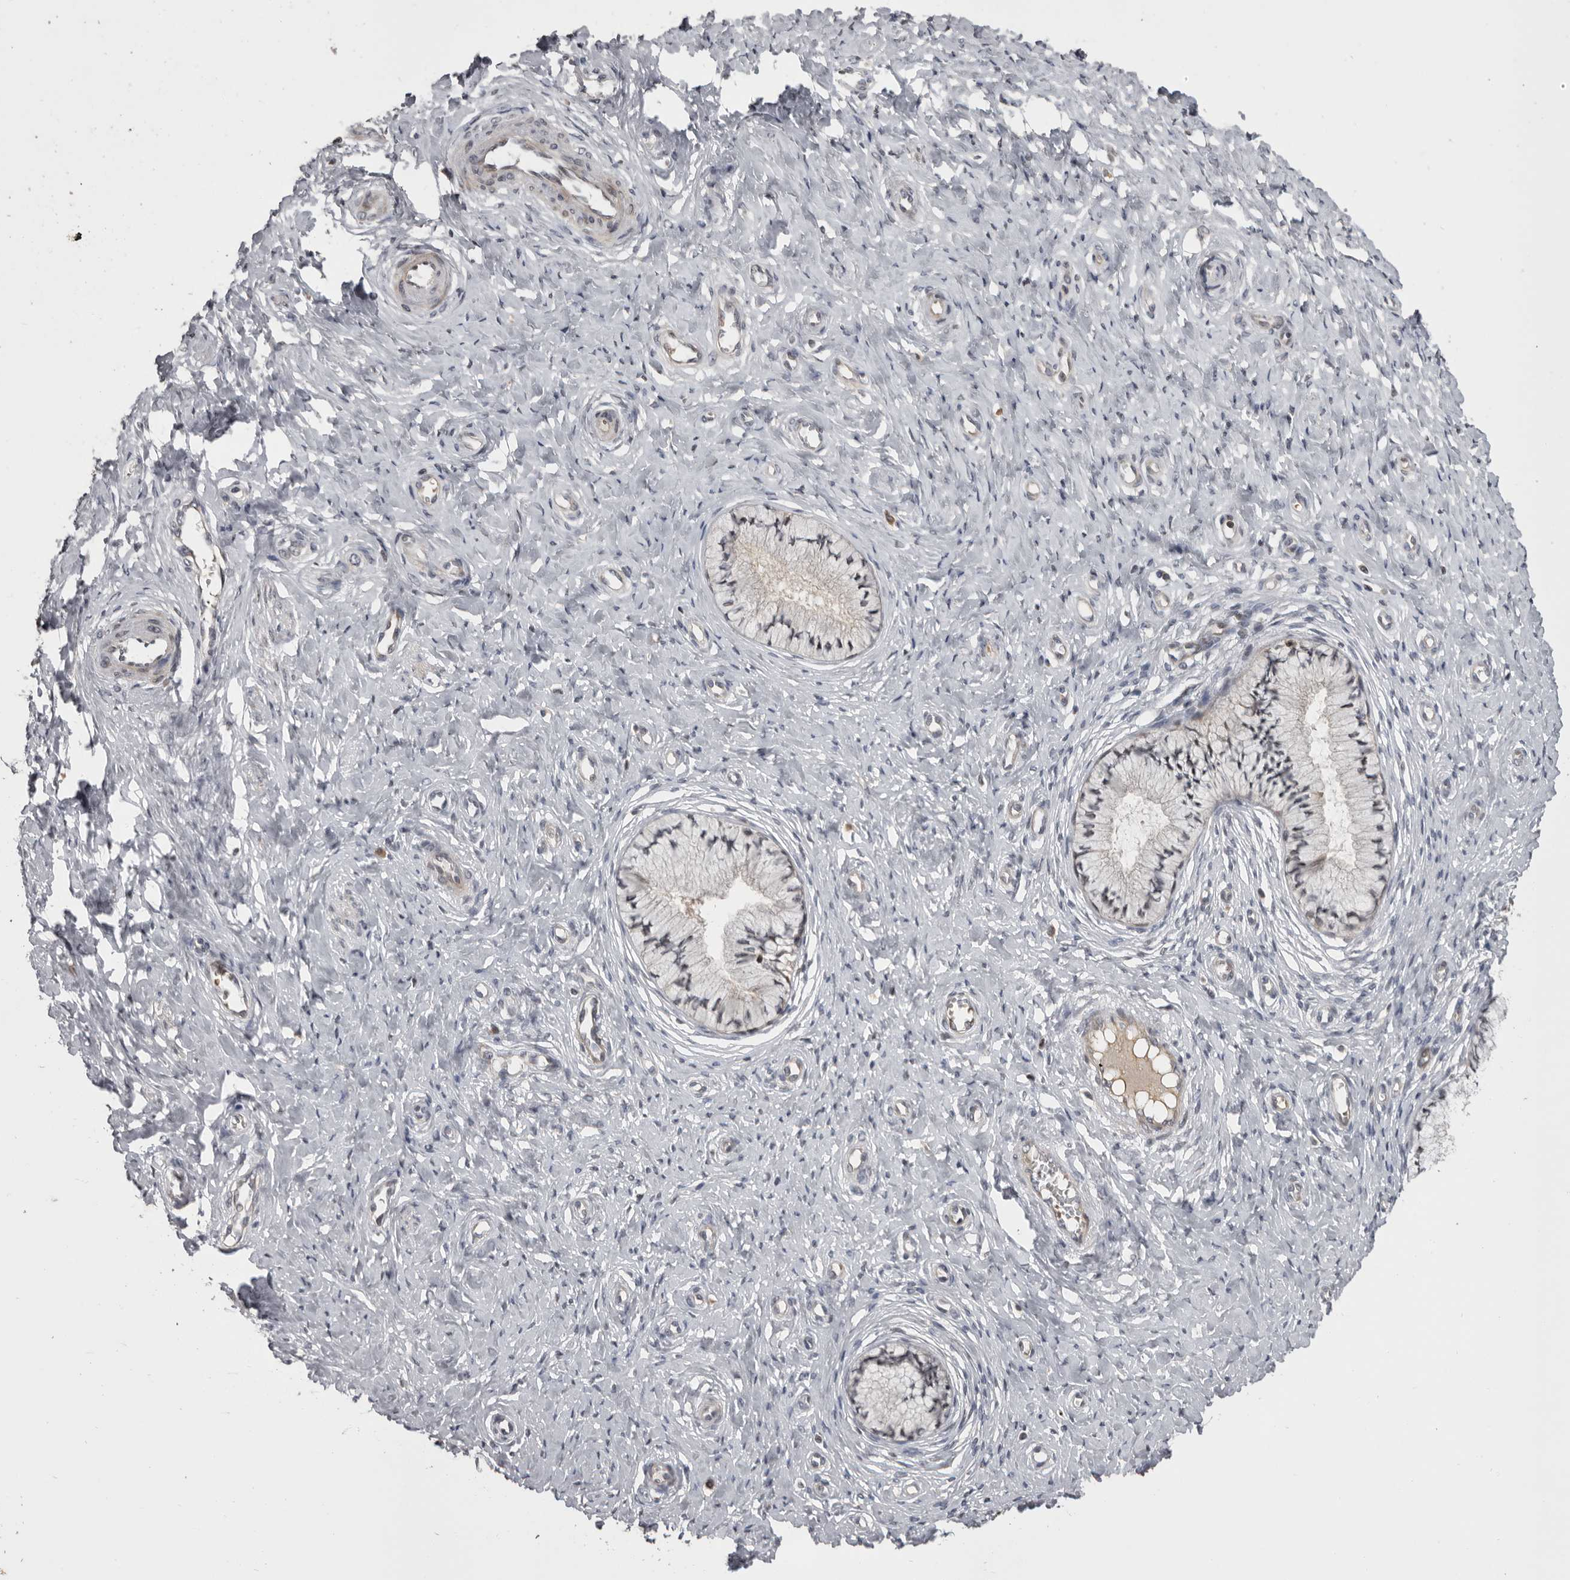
{"staining": {"intensity": "negative", "quantity": "none", "location": "none"}, "tissue": "cervix", "cell_type": "Glandular cells", "image_type": "normal", "snomed": [{"axis": "morphology", "description": "Normal tissue, NOS"}, {"axis": "topography", "description": "Cervix"}], "caption": "Glandular cells show no significant expression in unremarkable cervix. (Brightfield microscopy of DAB immunohistochemistry (IHC) at high magnification).", "gene": "AZIN1", "patient": {"sex": "female", "age": 36}}